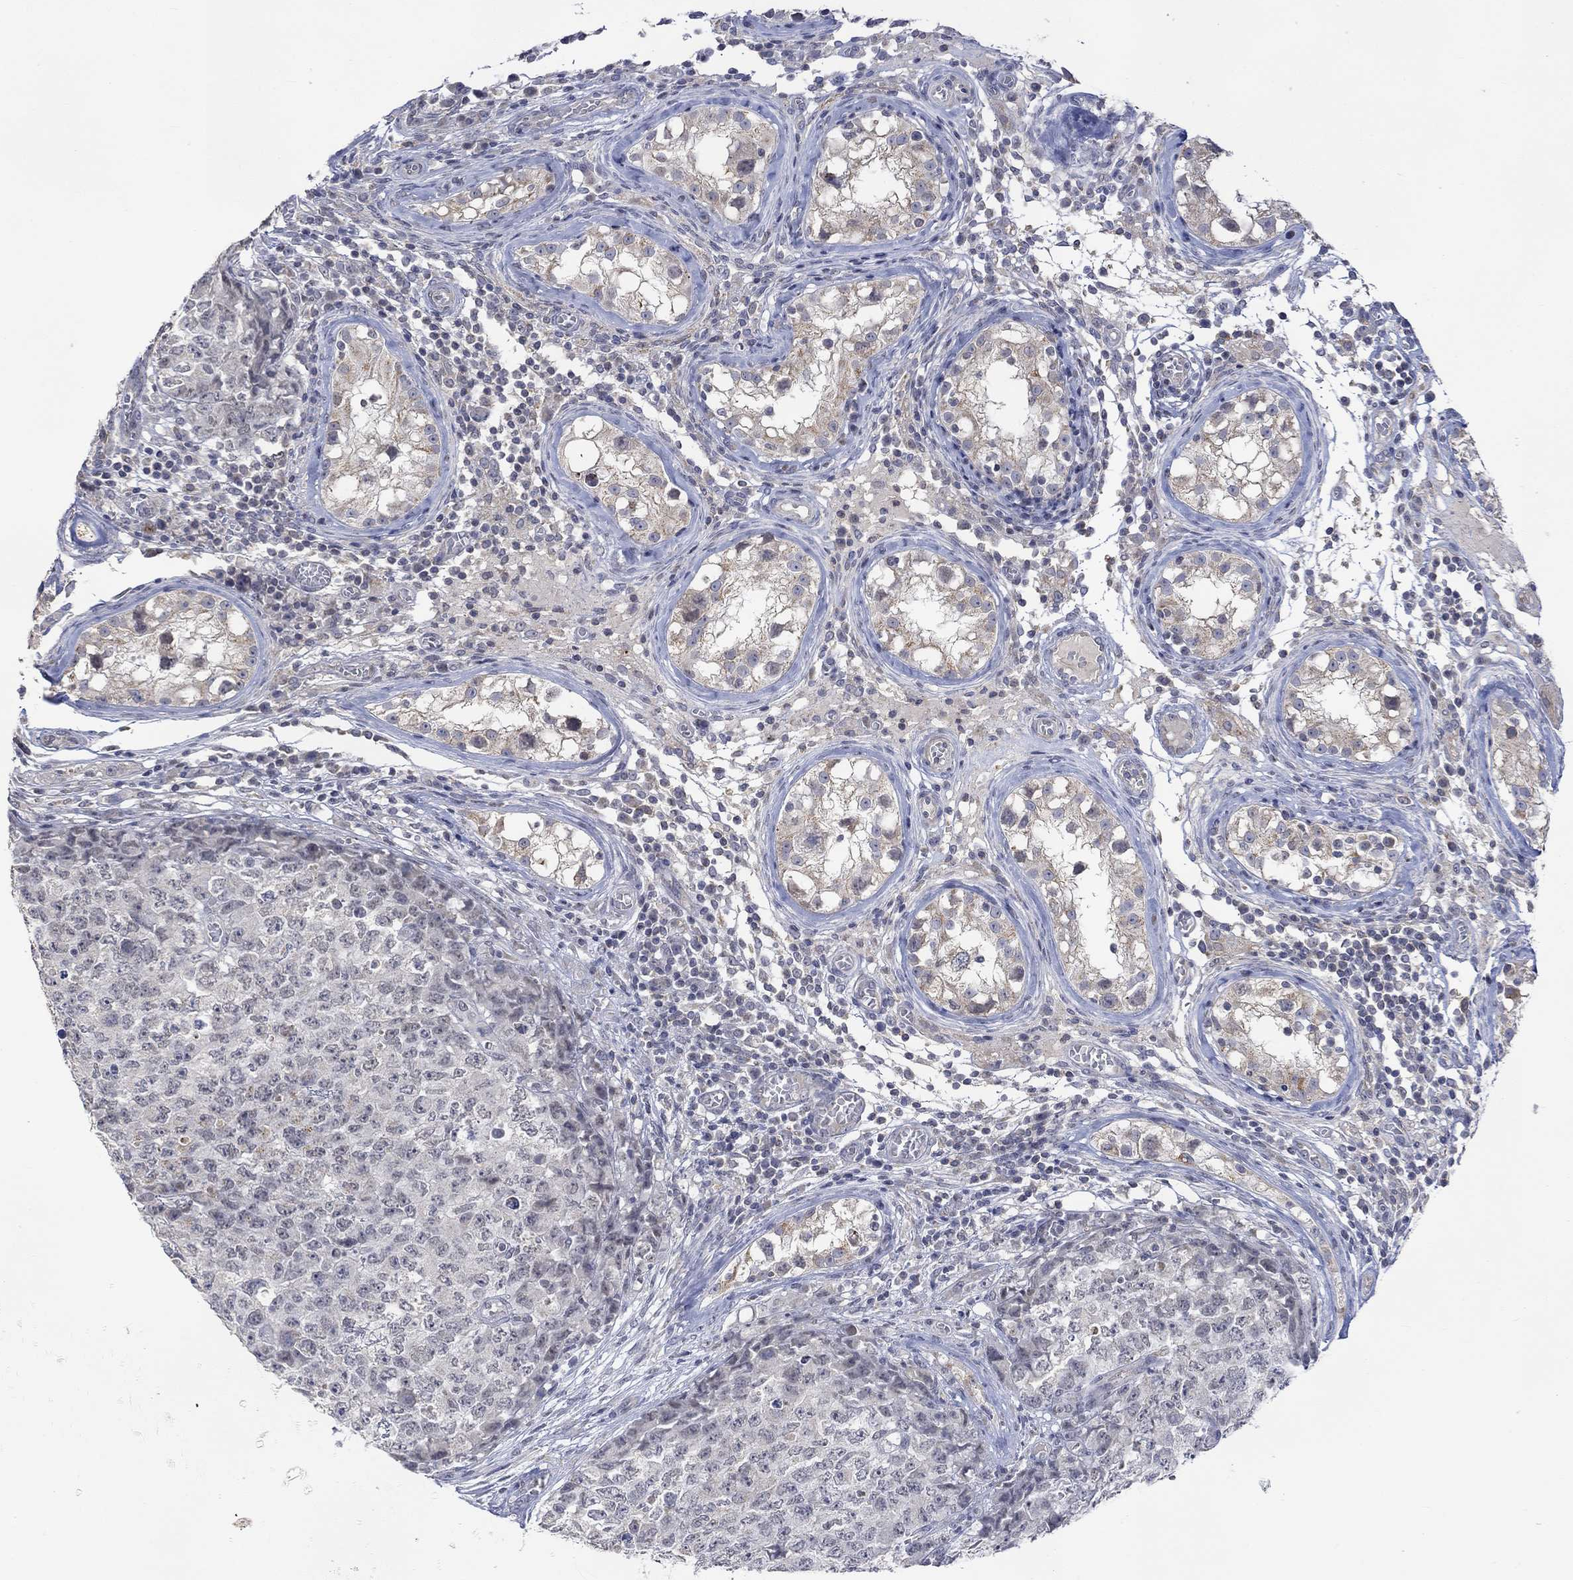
{"staining": {"intensity": "negative", "quantity": "none", "location": "none"}, "tissue": "testis cancer", "cell_type": "Tumor cells", "image_type": "cancer", "snomed": [{"axis": "morphology", "description": "Carcinoma, Embryonal, NOS"}, {"axis": "topography", "description": "Testis"}], "caption": "The micrograph shows no staining of tumor cells in testis embryonal carcinoma.", "gene": "SLC48A1", "patient": {"sex": "male", "age": 23}}